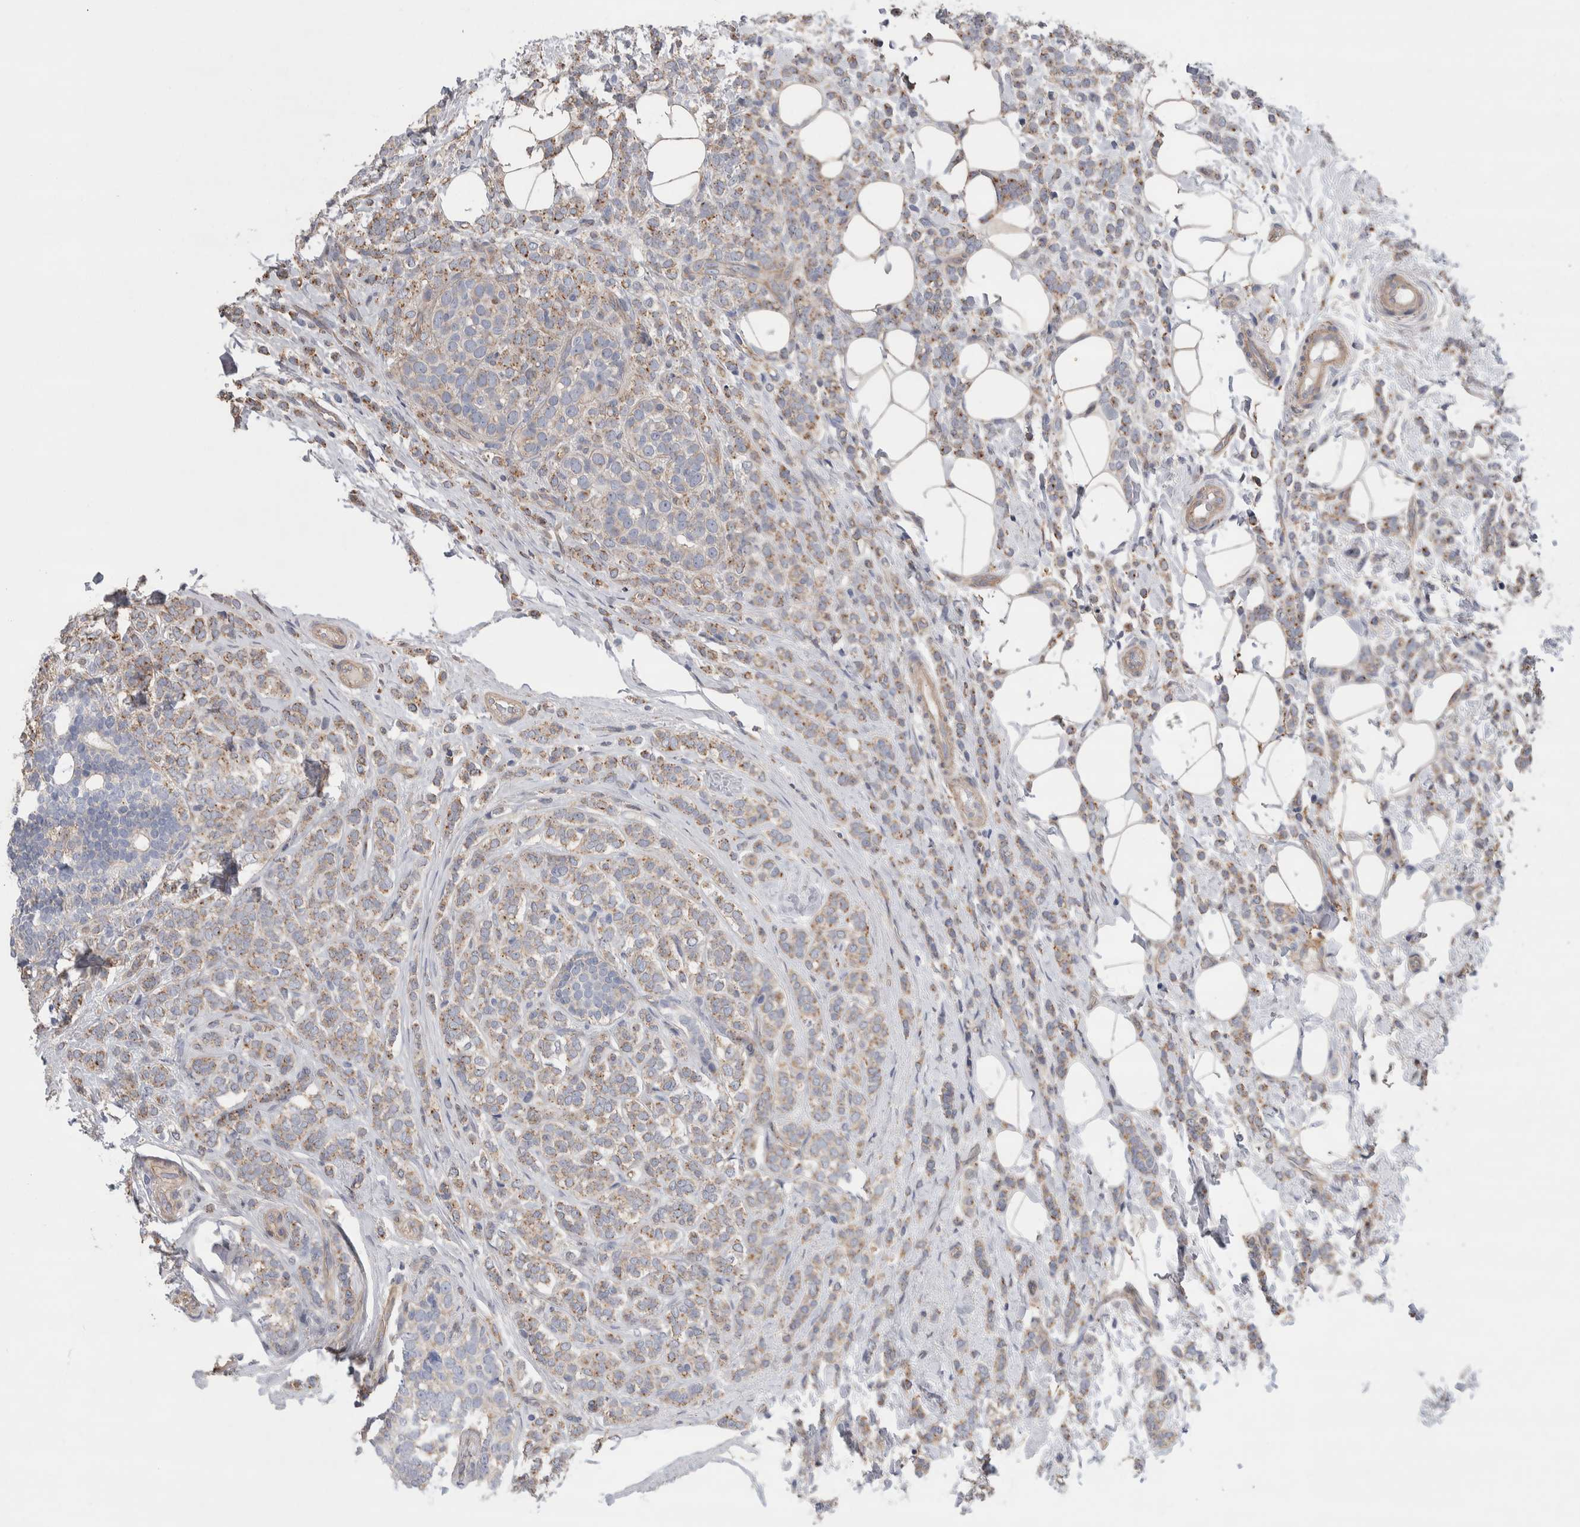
{"staining": {"intensity": "moderate", "quantity": ">75%", "location": "cytoplasmic/membranous"}, "tissue": "breast cancer", "cell_type": "Tumor cells", "image_type": "cancer", "snomed": [{"axis": "morphology", "description": "Lobular carcinoma"}, {"axis": "topography", "description": "Breast"}], "caption": "Breast cancer stained for a protein demonstrates moderate cytoplasmic/membranous positivity in tumor cells. (Stains: DAB in brown, nuclei in blue, Microscopy: brightfield microscopy at high magnification).", "gene": "GCNA", "patient": {"sex": "female", "age": 50}}